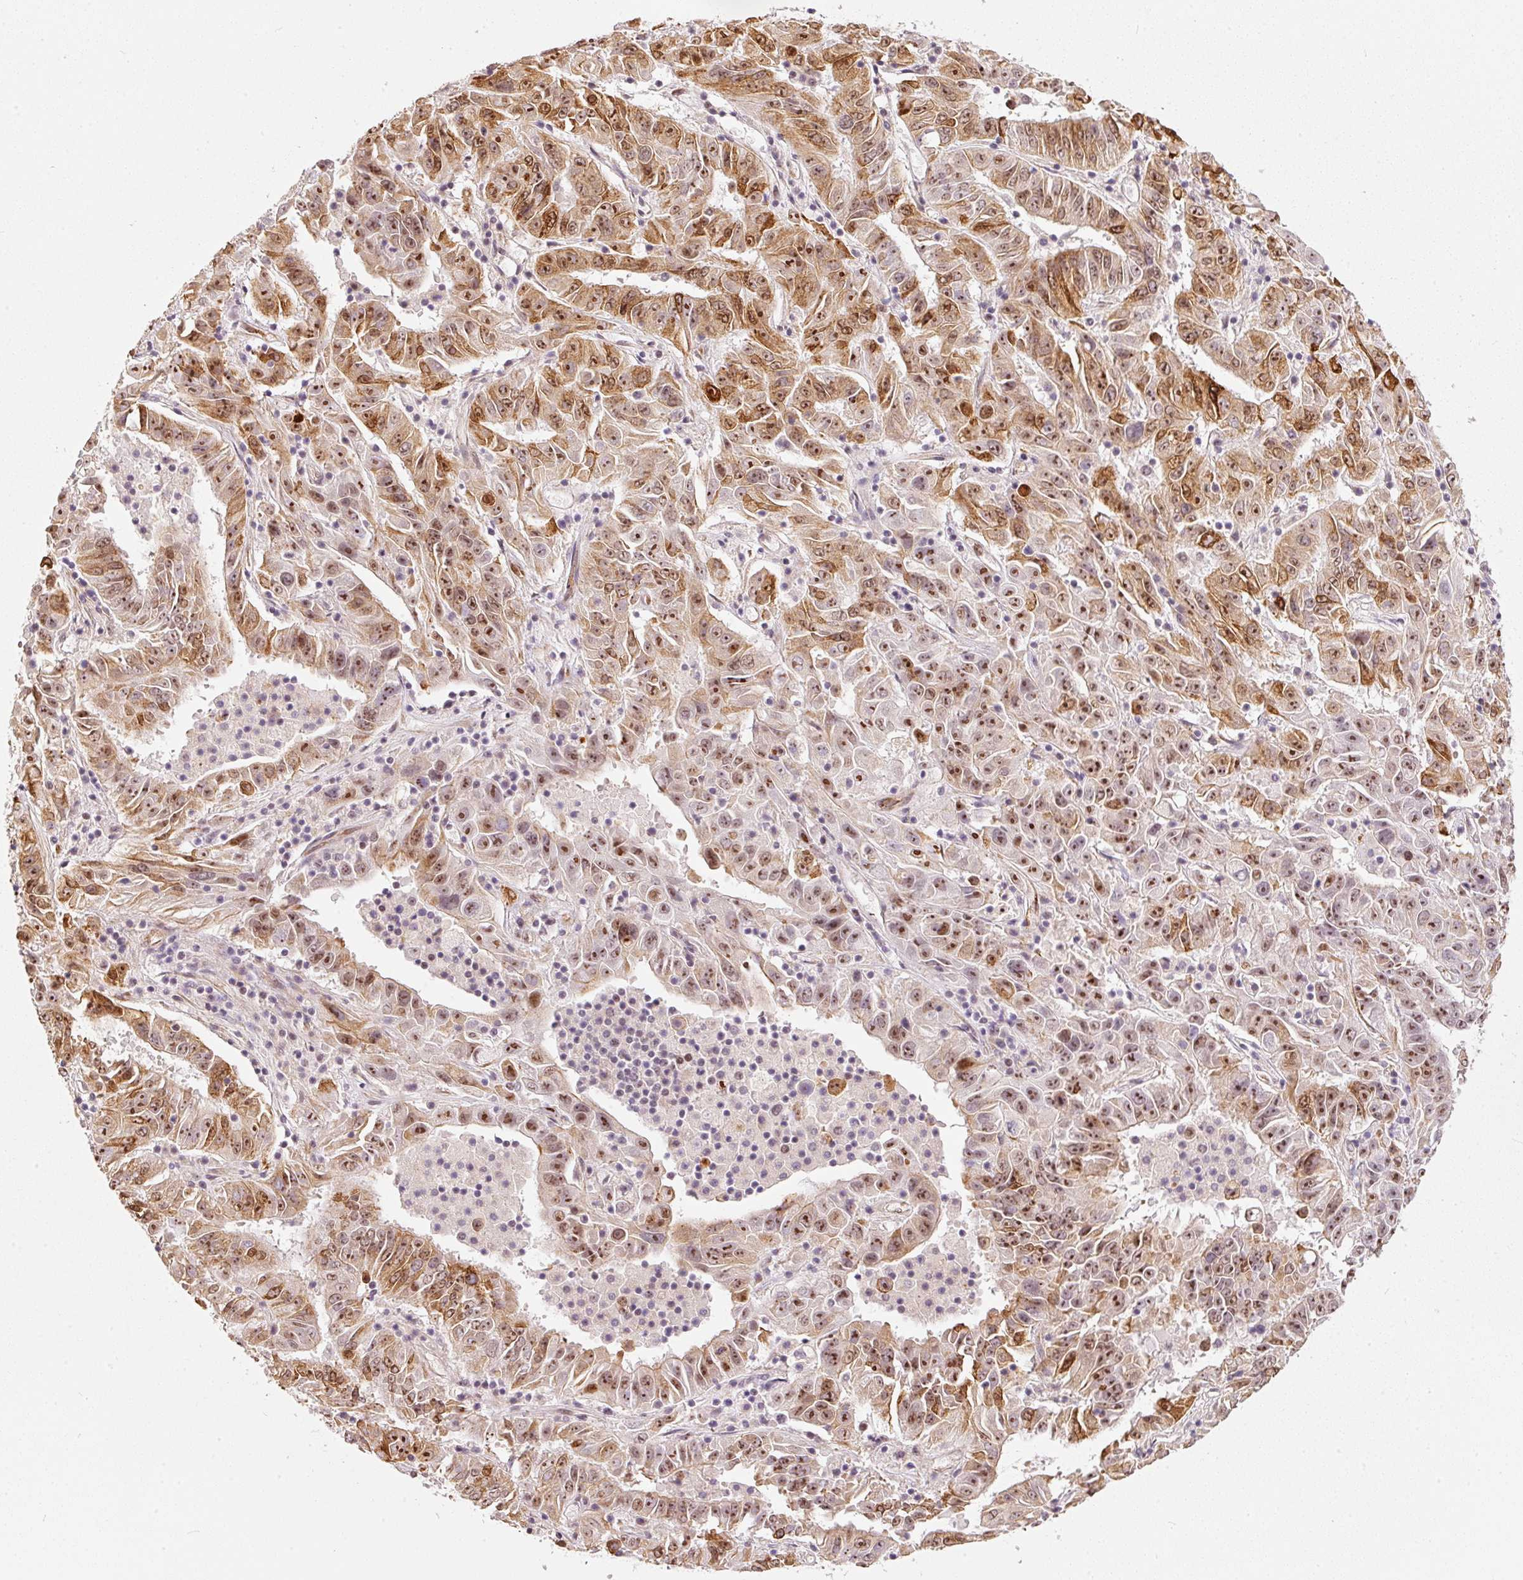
{"staining": {"intensity": "strong", "quantity": "25%-75%", "location": "cytoplasmic/membranous,nuclear"}, "tissue": "pancreatic cancer", "cell_type": "Tumor cells", "image_type": "cancer", "snomed": [{"axis": "morphology", "description": "Adenocarcinoma, NOS"}, {"axis": "topography", "description": "Pancreas"}], "caption": "This is an image of IHC staining of pancreatic adenocarcinoma, which shows strong positivity in the cytoplasmic/membranous and nuclear of tumor cells.", "gene": "MXRA8", "patient": {"sex": "male", "age": 63}}